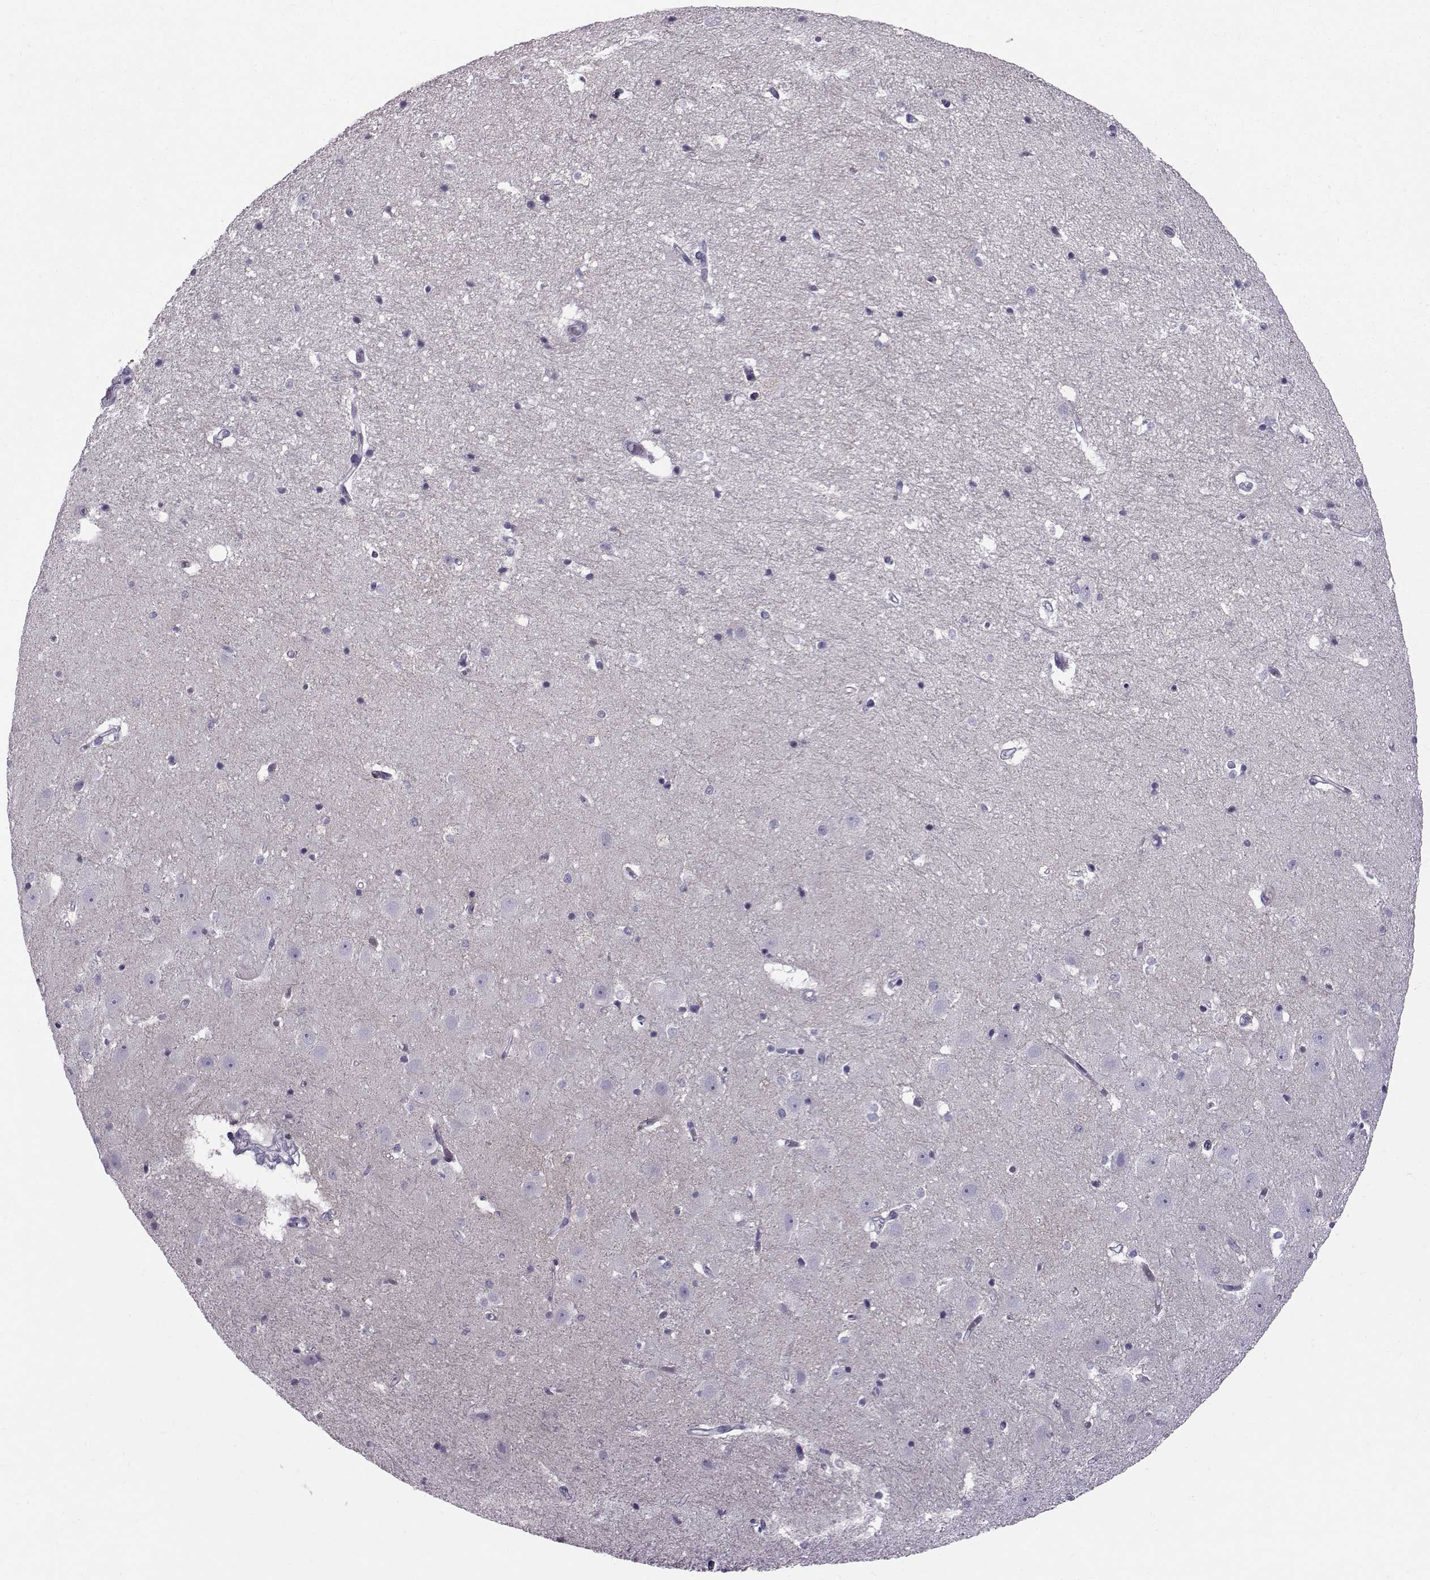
{"staining": {"intensity": "negative", "quantity": "none", "location": "none"}, "tissue": "hippocampus", "cell_type": "Glial cells", "image_type": "normal", "snomed": [{"axis": "morphology", "description": "Normal tissue, NOS"}, {"axis": "topography", "description": "Hippocampus"}], "caption": "This is an immunohistochemistry micrograph of benign human hippocampus. There is no staining in glial cells.", "gene": "DMRT3", "patient": {"sex": "male", "age": 44}}